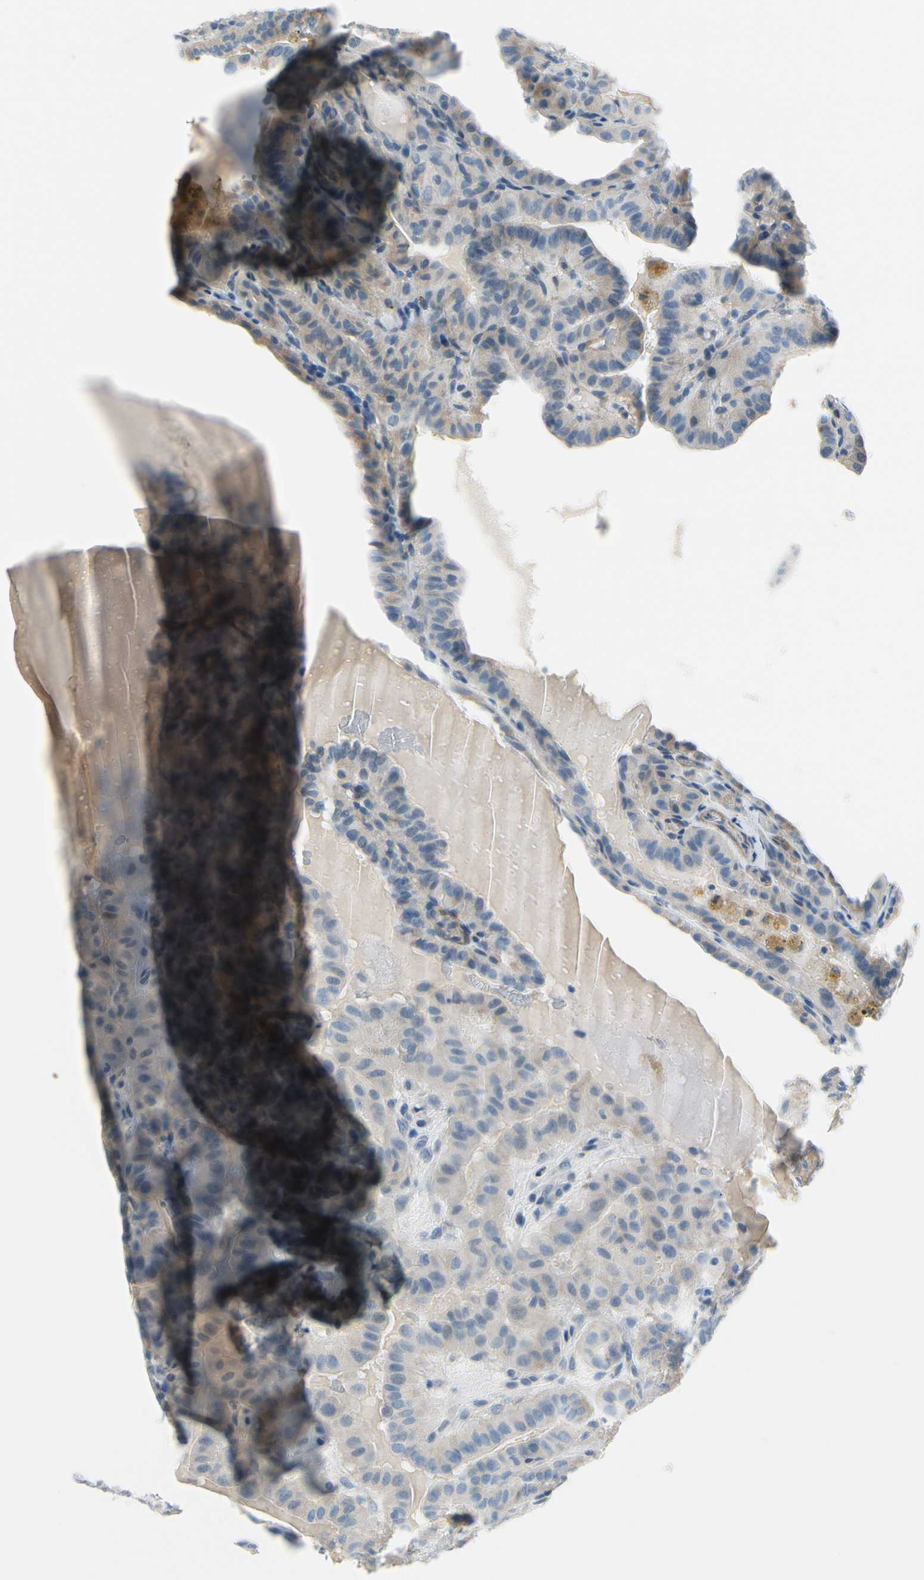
{"staining": {"intensity": "weak", "quantity": "25%-75%", "location": "cytoplasmic/membranous"}, "tissue": "thyroid cancer", "cell_type": "Tumor cells", "image_type": "cancer", "snomed": [{"axis": "morphology", "description": "Papillary adenocarcinoma, NOS"}, {"axis": "topography", "description": "Thyroid gland"}], "caption": "Immunohistochemistry histopathology image of neoplastic tissue: thyroid cancer stained using immunohistochemistry (IHC) displays low levels of weak protein expression localized specifically in the cytoplasmic/membranous of tumor cells, appearing as a cytoplasmic/membranous brown color.", "gene": "FCER2", "patient": {"sex": "male", "age": 77}}